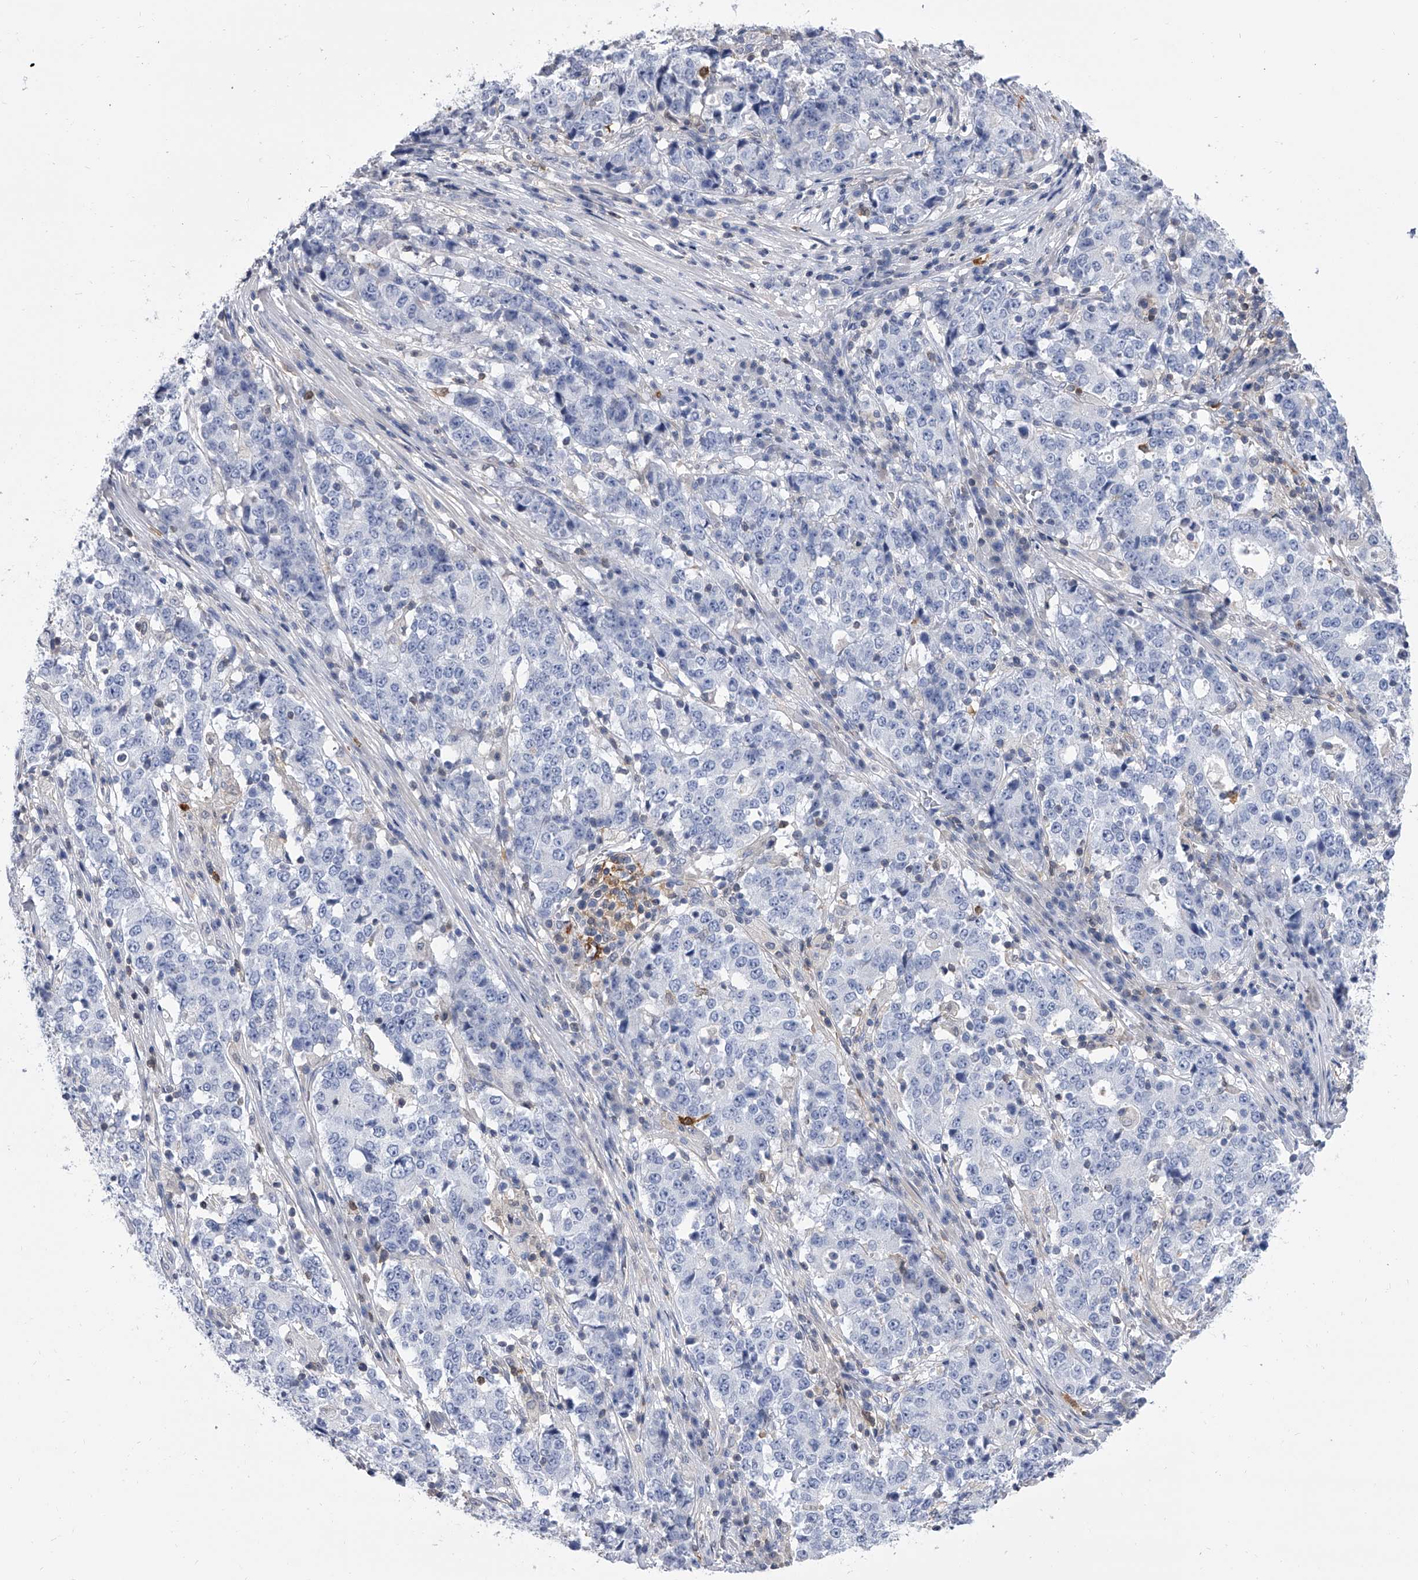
{"staining": {"intensity": "negative", "quantity": "none", "location": "none"}, "tissue": "stomach cancer", "cell_type": "Tumor cells", "image_type": "cancer", "snomed": [{"axis": "morphology", "description": "Adenocarcinoma, NOS"}, {"axis": "topography", "description": "Stomach"}], "caption": "High power microscopy photomicrograph of an IHC image of adenocarcinoma (stomach), revealing no significant expression in tumor cells. (DAB (3,3'-diaminobenzidine) IHC, high magnification).", "gene": "SERPINB9", "patient": {"sex": "male", "age": 59}}